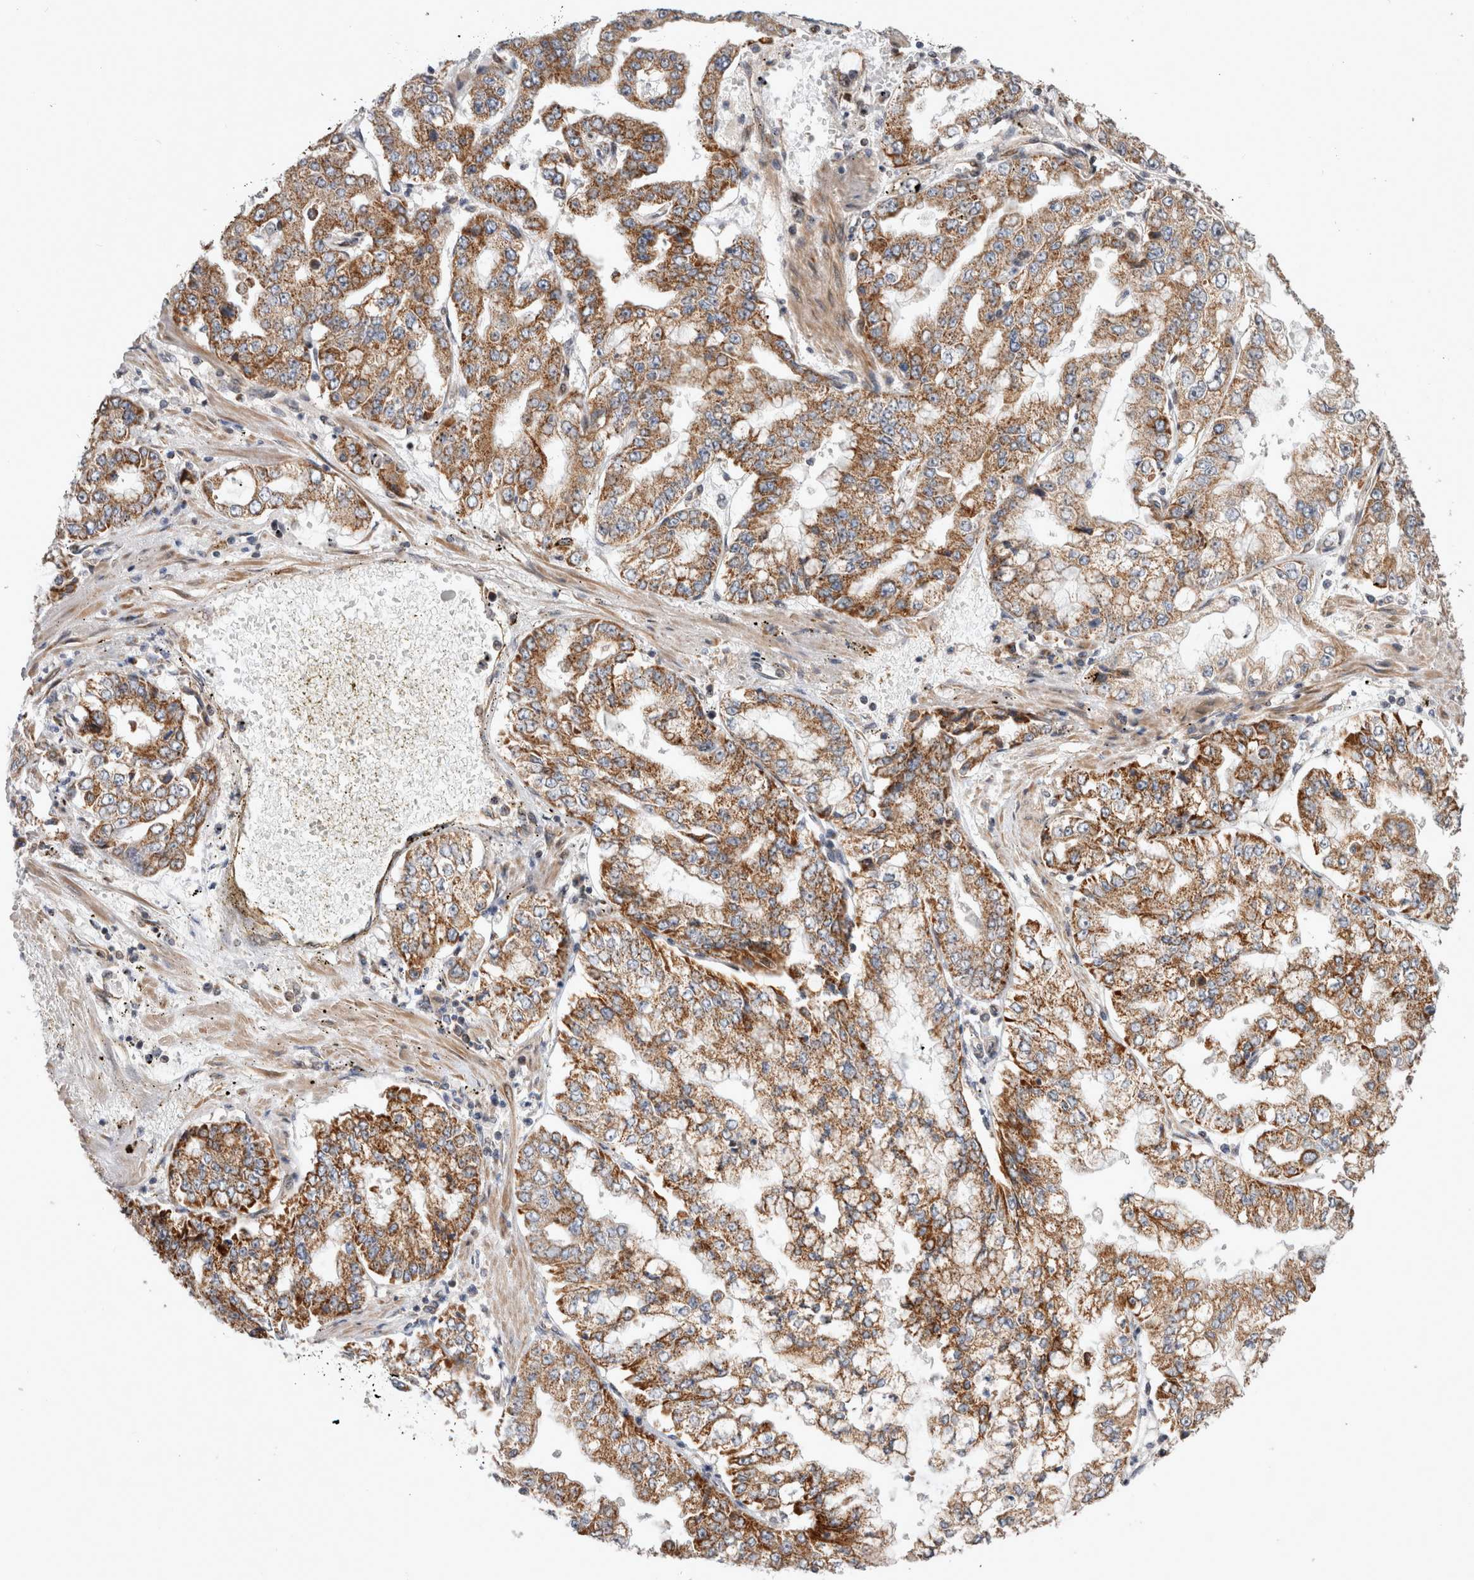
{"staining": {"intensity": "moderate", "quantity": ">75%", "location": "cytoplasmic/membranous"}, "tissue": "stomach cancer", "cell_type": "Tumor cells", "image_type": "cancer", "snomed": [{"axis": "morphology", "description": "Adenocarcinoma, NOS"}, {"axis": "topography", "description": "Stomach"}], "caption": "Immunohistochemical staining of stomach cancer (adenocarcinoma) exhibits medium levels of moderate cytoplasmic/membranous expression in approximately >75% of tumor cells.", "gene": "MRPL37", "patient": {"sex": "male", "age": 76}}